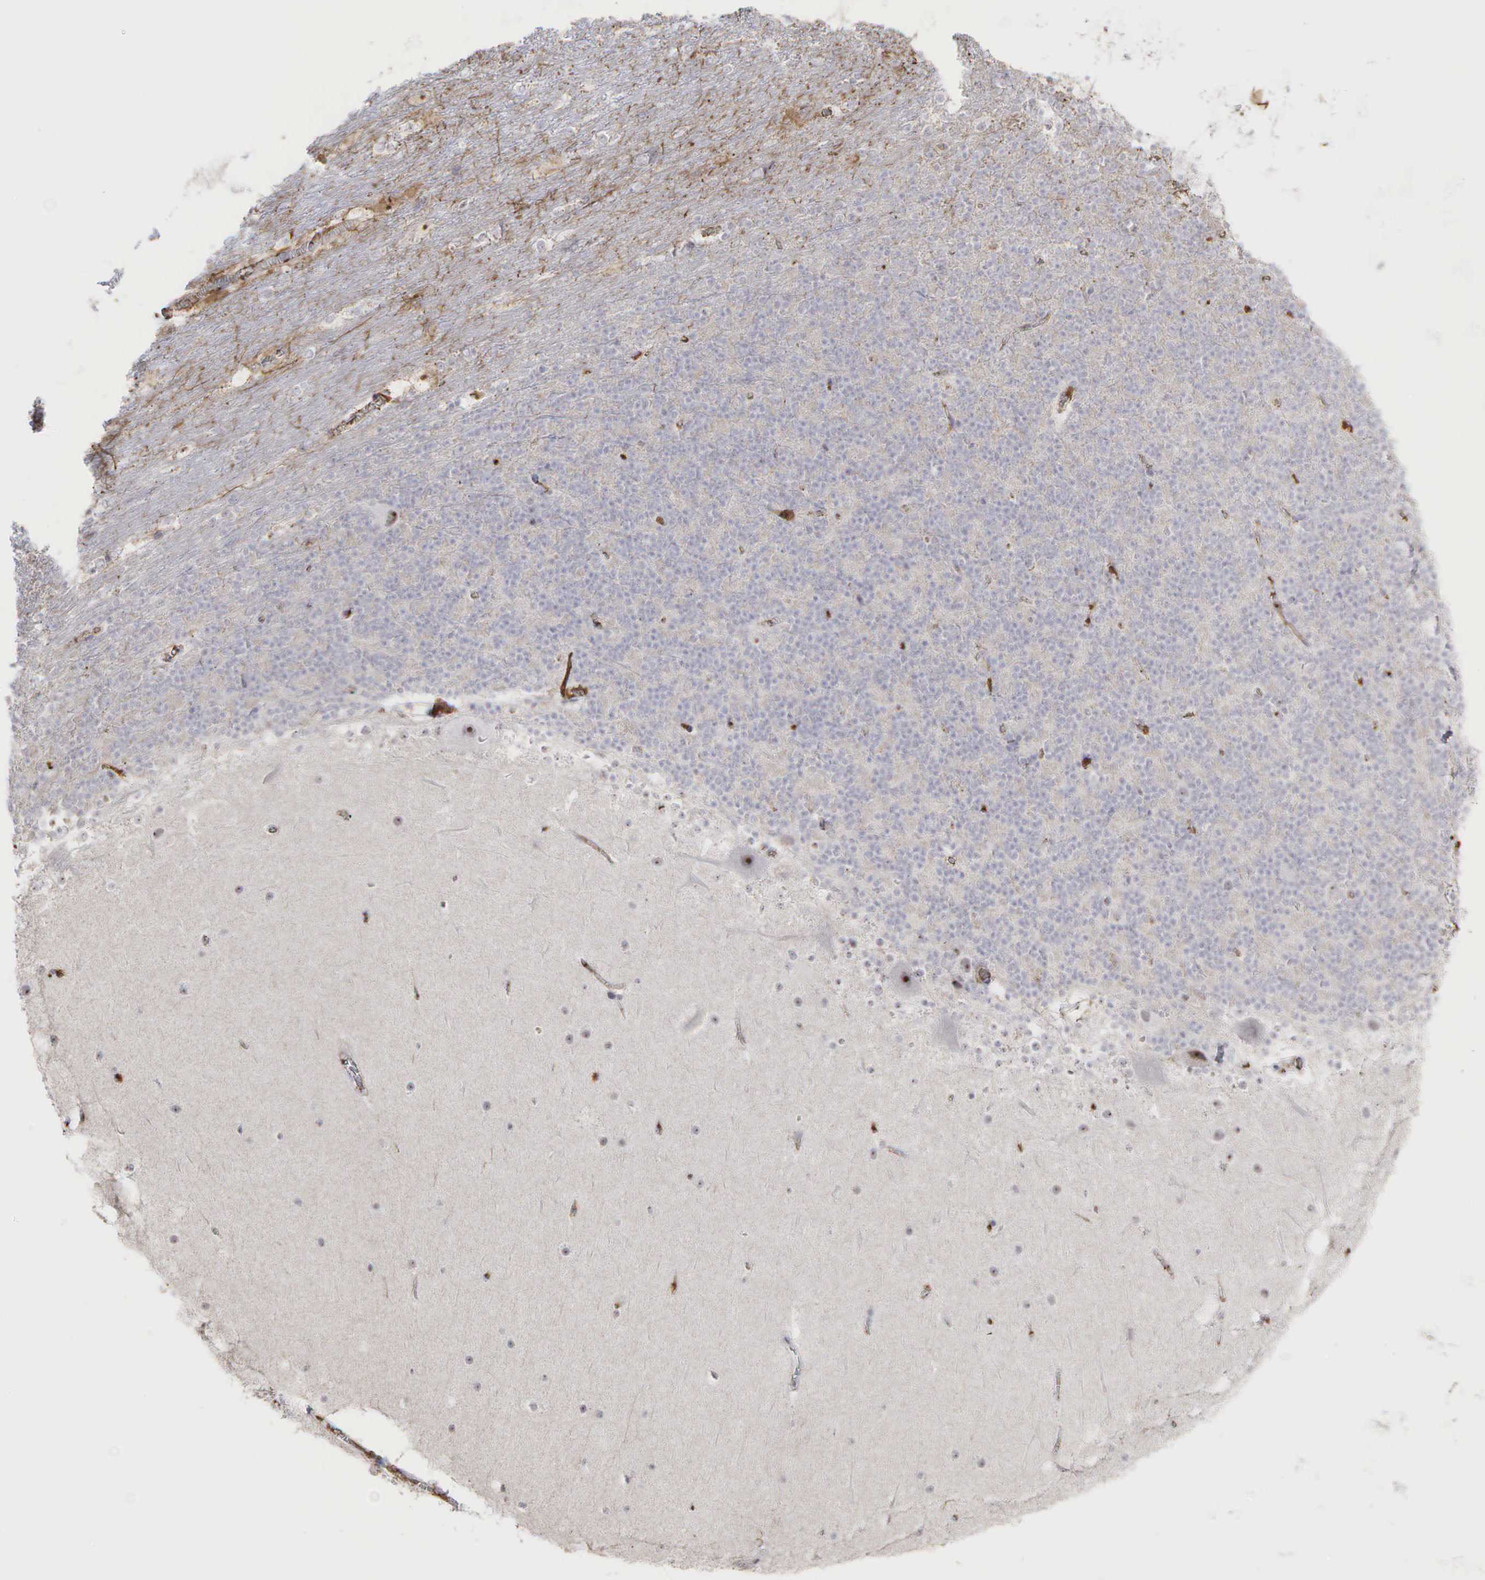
{"staining": {"intensity": "negative", "quantity": "none", "location": "none"}, "tissue": "cerebellum", "cell_type": "Cells in granular layer", "image_type": "normal", "snomed": [{"axis": "morphology", "description": "Normal tissue, NOS"}, {"axis": "topography", "description": "Cerebellum"}], "caption": "A photomicrograph of cerebellum stained for a protein shows no brown staining in cells in granular layer.", "gene": "DKC1", "patient": {"sex": "female", "age": 19}}